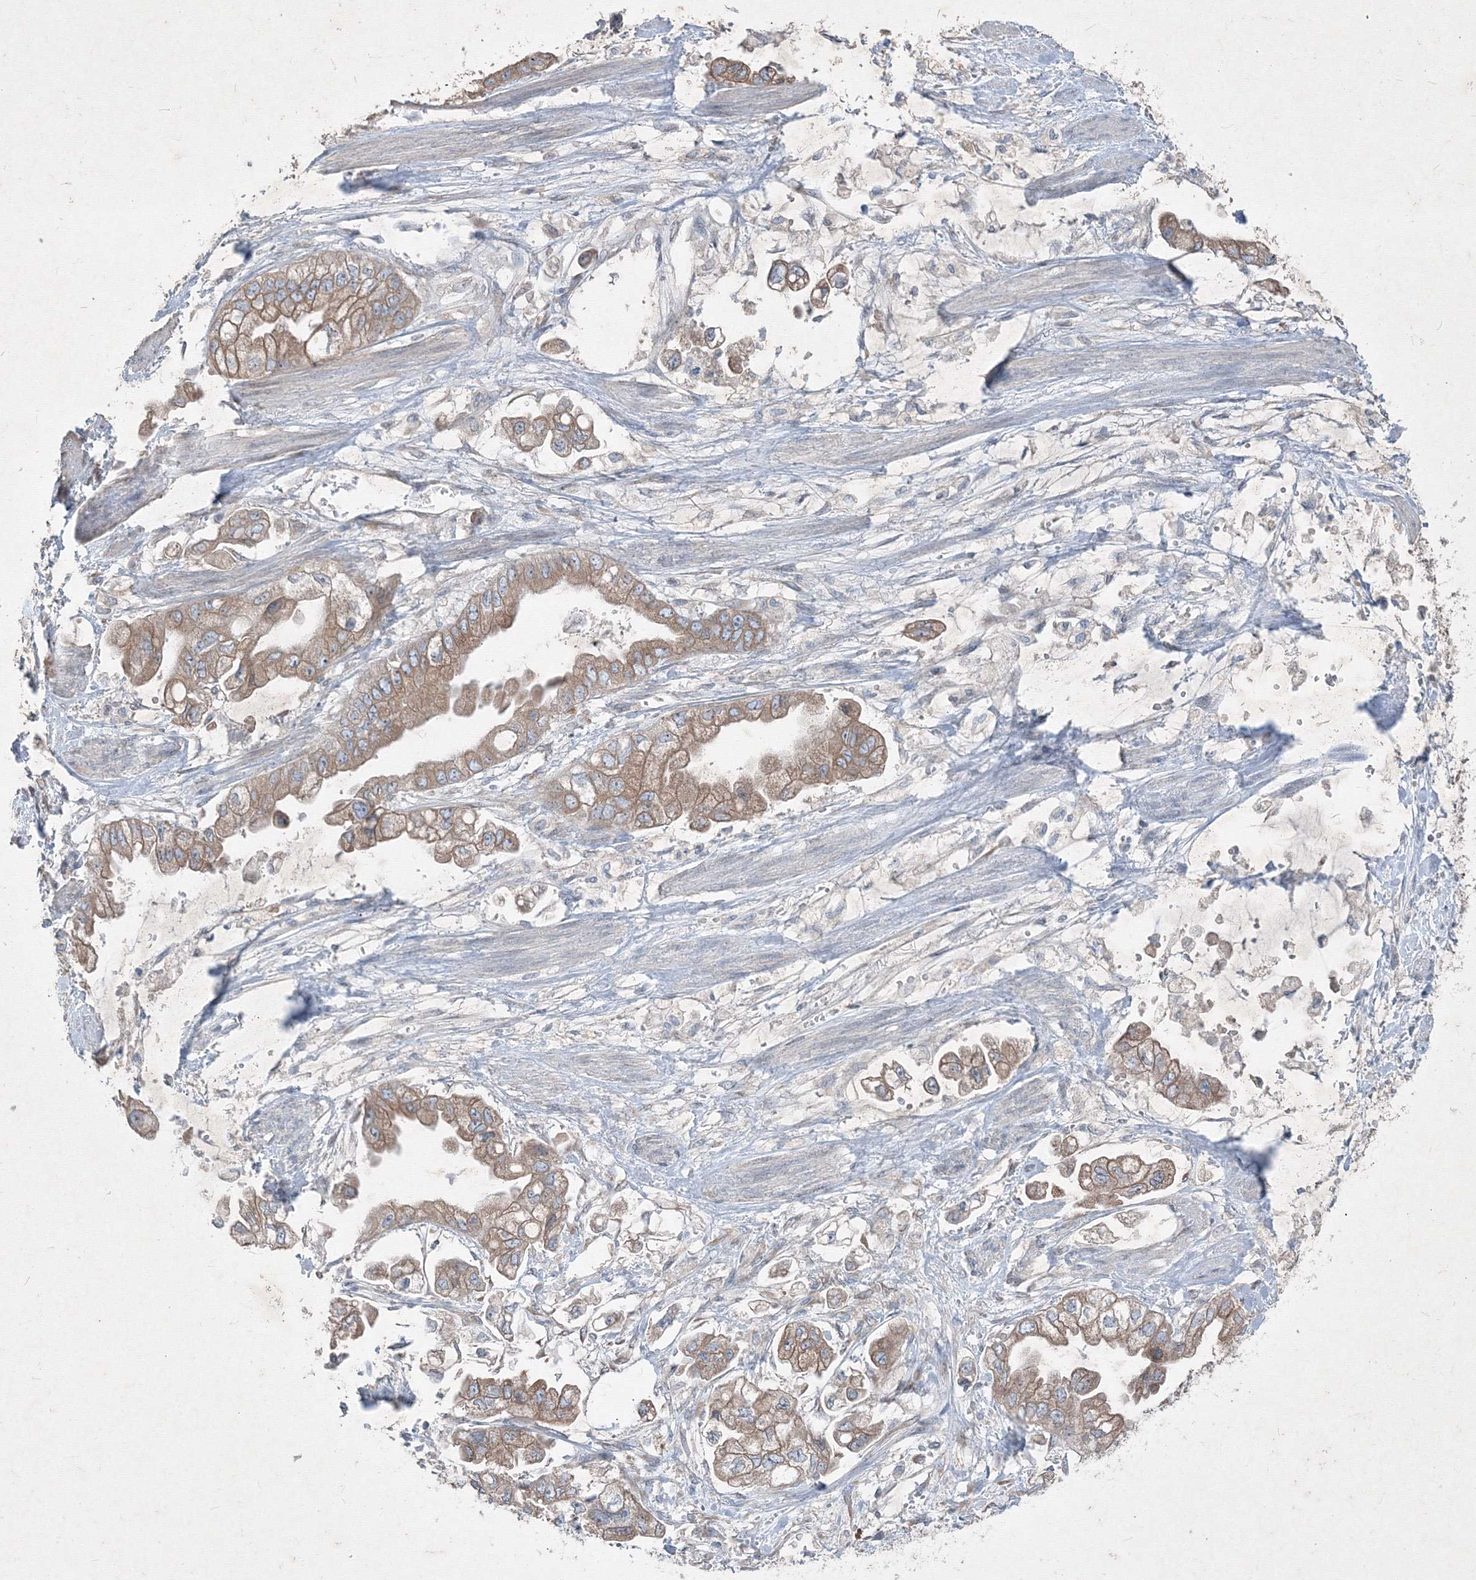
{"staining": {"intensity": "moderate", "quantity": ">75%", "location": "cytoplasmic/membranous"}, "tissue": "stomach cancer", "cell_type": "Tumor cells", "image_type": "cancer", "snomed": [{"axis": "morphology", "description": "Adenocarcinoma, NOS"}, {"axis": "topography", "description": "Stomach"}], "caption": "Protein staining of stomach cancer tissue shows moderate cytoplasmic/membranous staining in approximately >75% of tumor cells. (DAB (3,3'-diaminobenzidine) IHC with brightfield microscopy, high magnification).", "gene": "IFNAR1", "patient": {"sex": "male", "age": 62}}